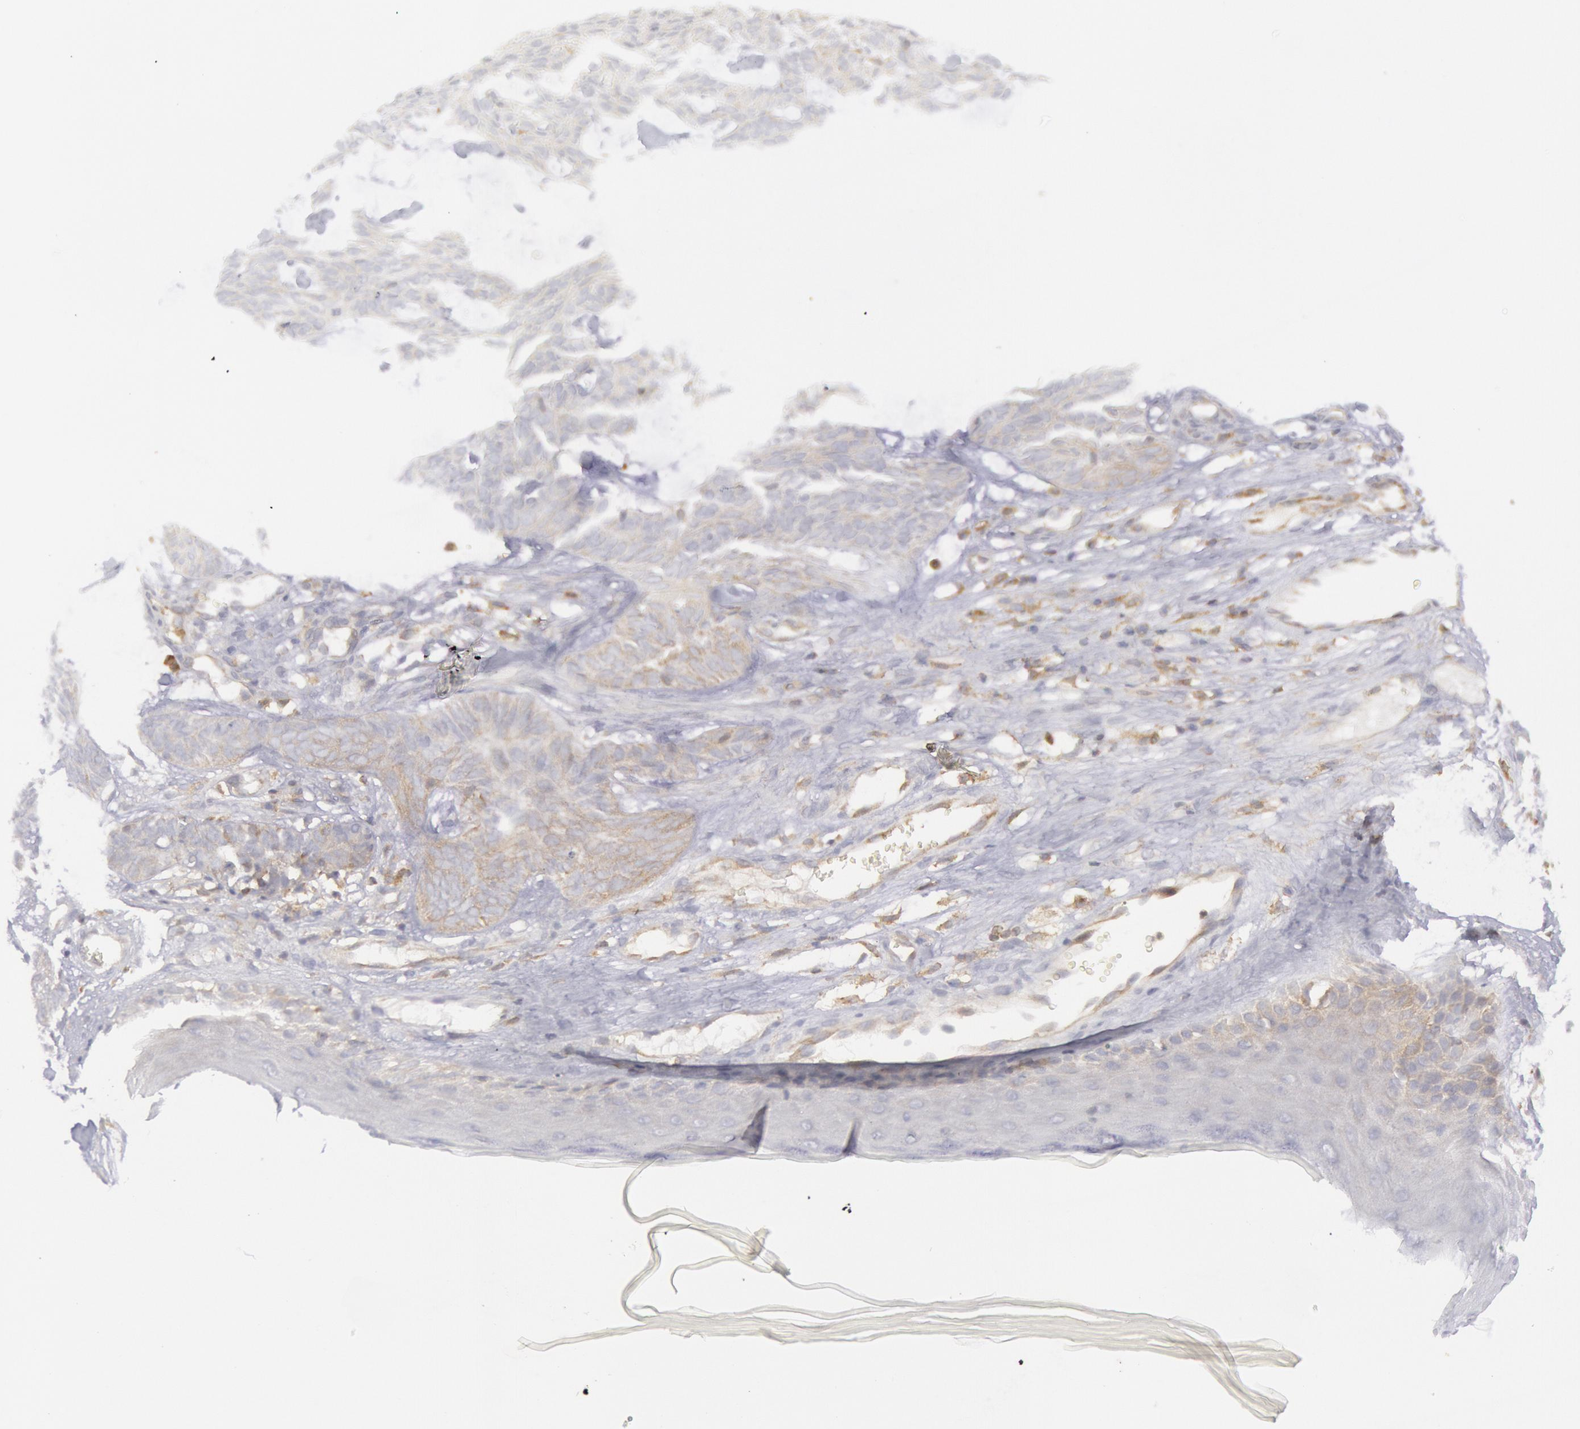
{"staining": {"intensity": "weak", "quantity": ">75%", "location": "cytoplasmic/membranous"}, "tissue": "skin cancer", "cell_type": "Tumor cells", "image_type": "cancer", "snomed": [{"axis": "morphology", "description": "Basal cell carcinoma"}, {"axis": "topography", "description": "Skin"}], "caption": "The image reveals immunohistochemical staining of skin cancer. There is weak cytoplasmic/membranous positivity is seen in approximately >75% of tumor cells. Immunohistochemistry (ihc) stains the protein of interest in brown and the nuclei are stained blue.", "gene": "IKBKB", "patient": {"sex": "male", "age": 75}}